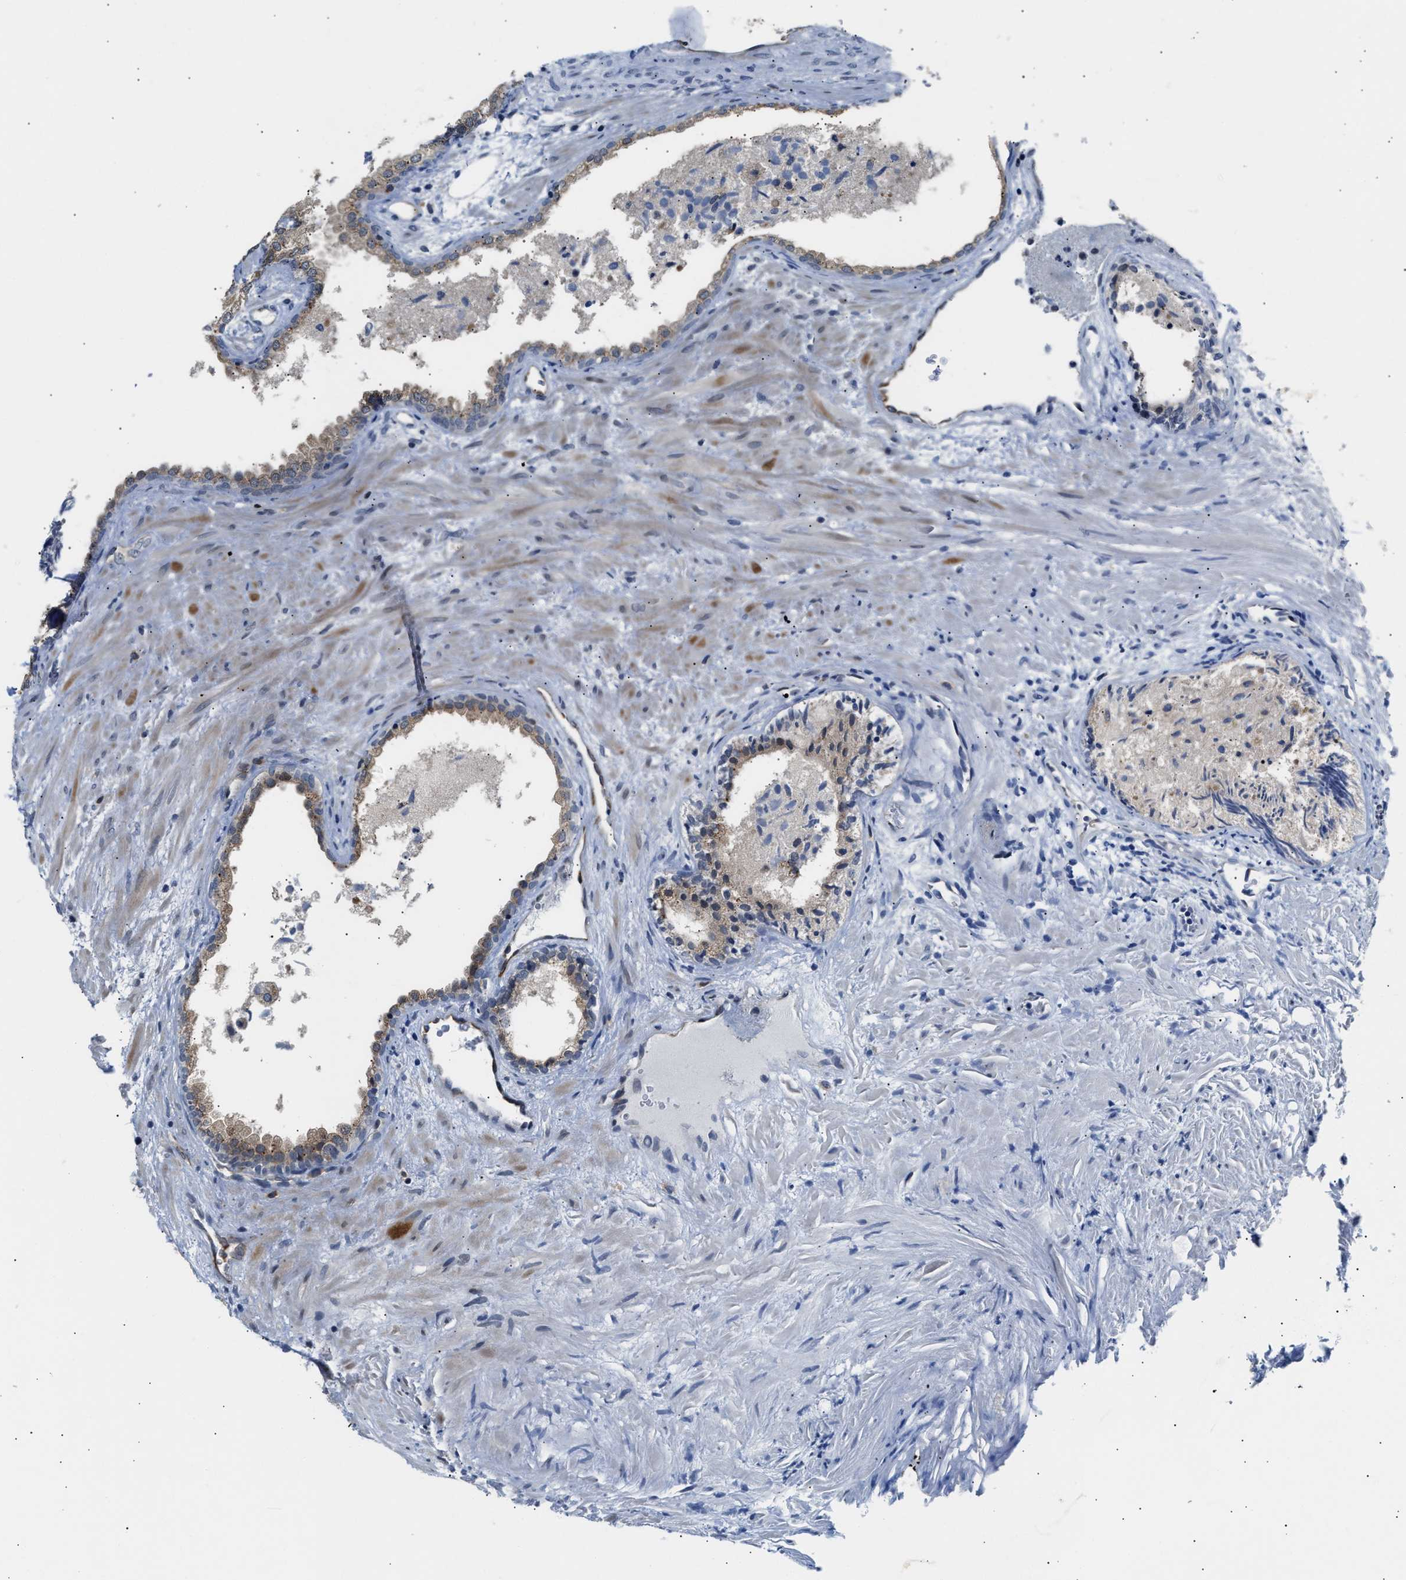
{"staining": {"intensity": "moderate", "quantity": "25%-75%", "location": "cytoplasmic/membranous"}, "tissue": "prostate", "cell_type": "Glandular cells", "image_type": "normal", "snomed": [{"axis": "morphology", "description": "Normal tissue, NOS"}, {"axis": "topography", "description": "Prostate"}], "caption": "Immunohistochemistry (IHC) of unremarkable human prostate exhibits medium levels of moderate cytoplasmic/membranous positivity in about 25%-75% of glandular cells. Immunohistochemistry stains the protein in brown and the nuclei are stained blue.", "gene": "PPM1H", "patient": {"sex": "male", "age": 76}}